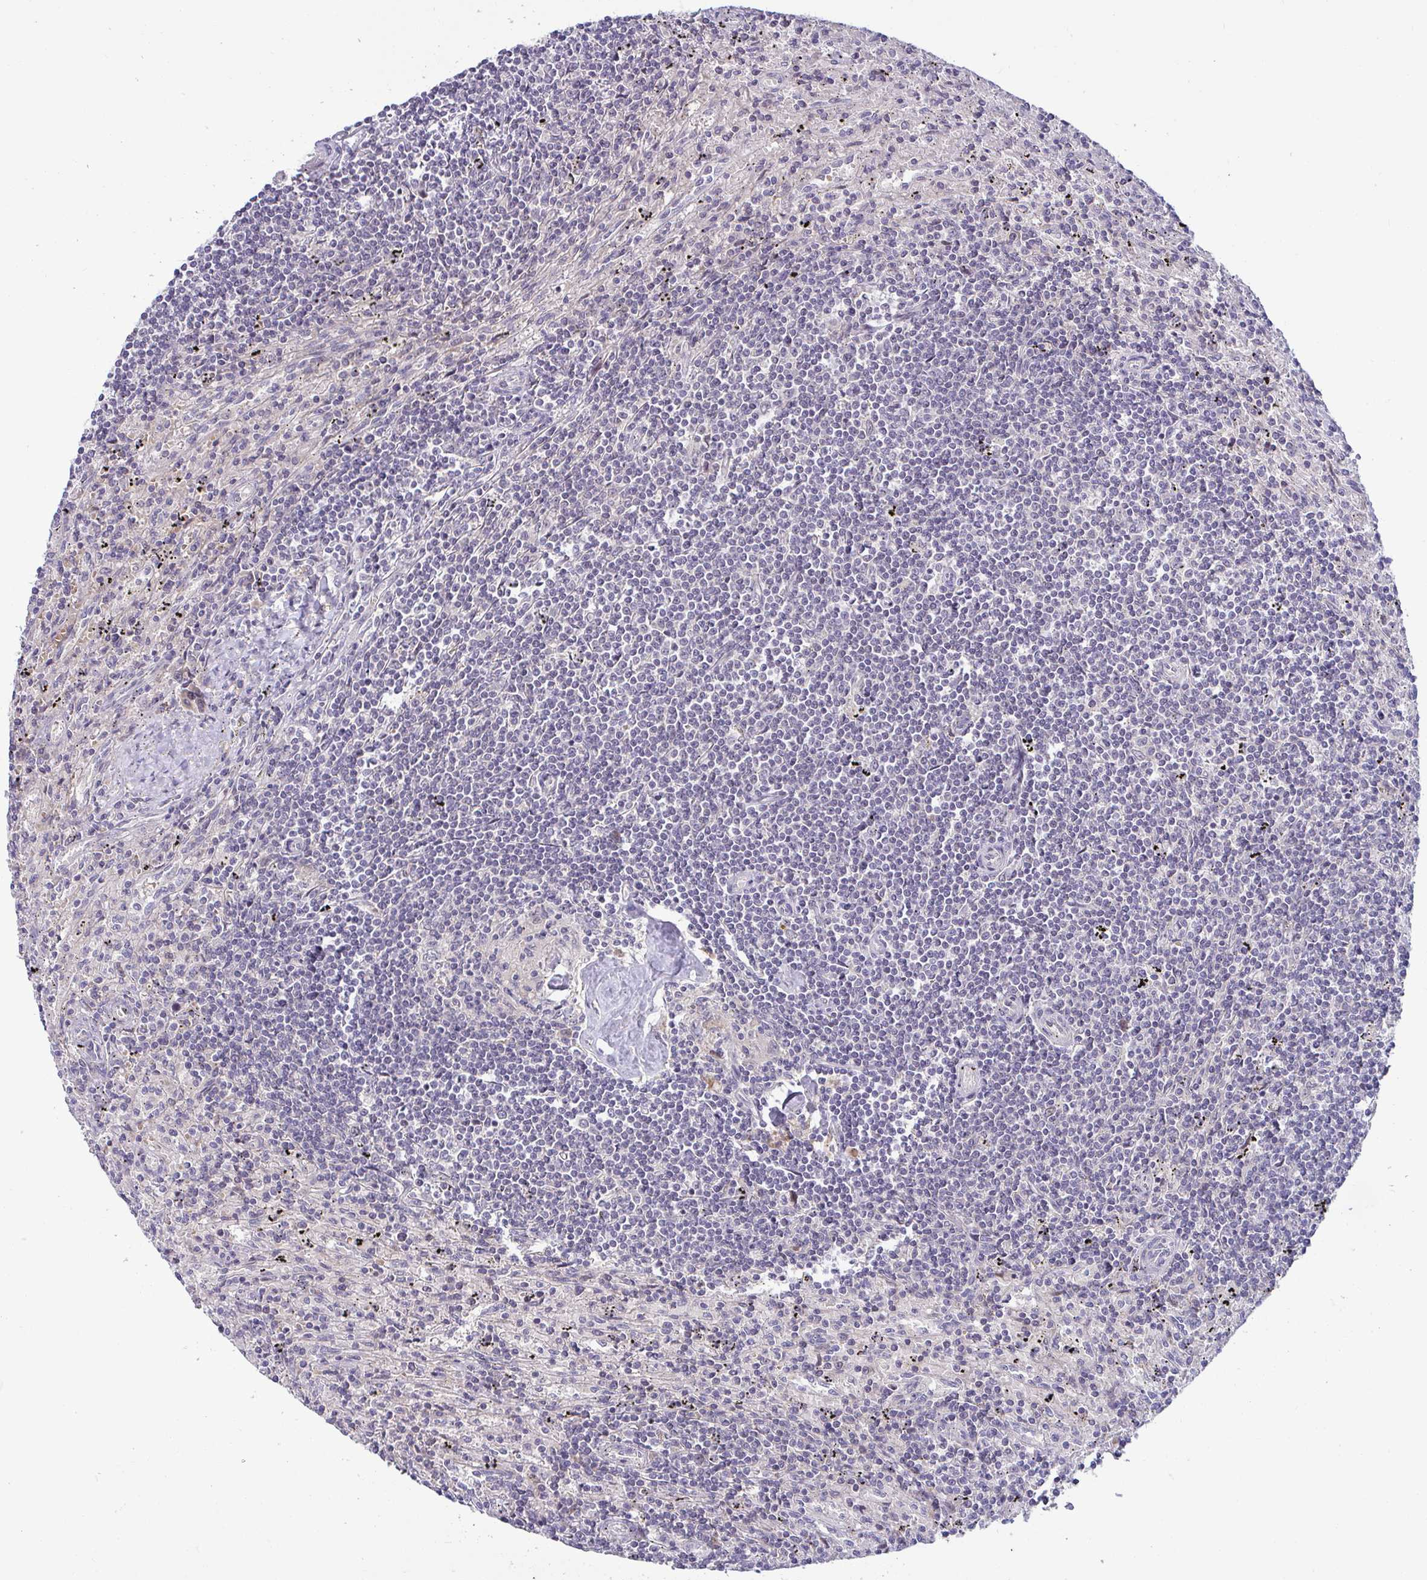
{"staining": {"intensity": "negative", "quantity": "none", "location": "none"}, "tissue": "lymphoma", "cell_type": "Tumor cells", "image_type": "cancer", "snomed": [{"axis": "morphology", "description": "Malignant lymphoma, non-Hodgkin's type, Low grade"}, {"axis": "topography", "description": "Spleen"}], "caption": "An image of human low-grade malignant lymphoma, non-Hodgkin's type is negative for staining in tumor cells.", "gene": "GSTM1", "patient": {"sex": "male", "age": 76}}